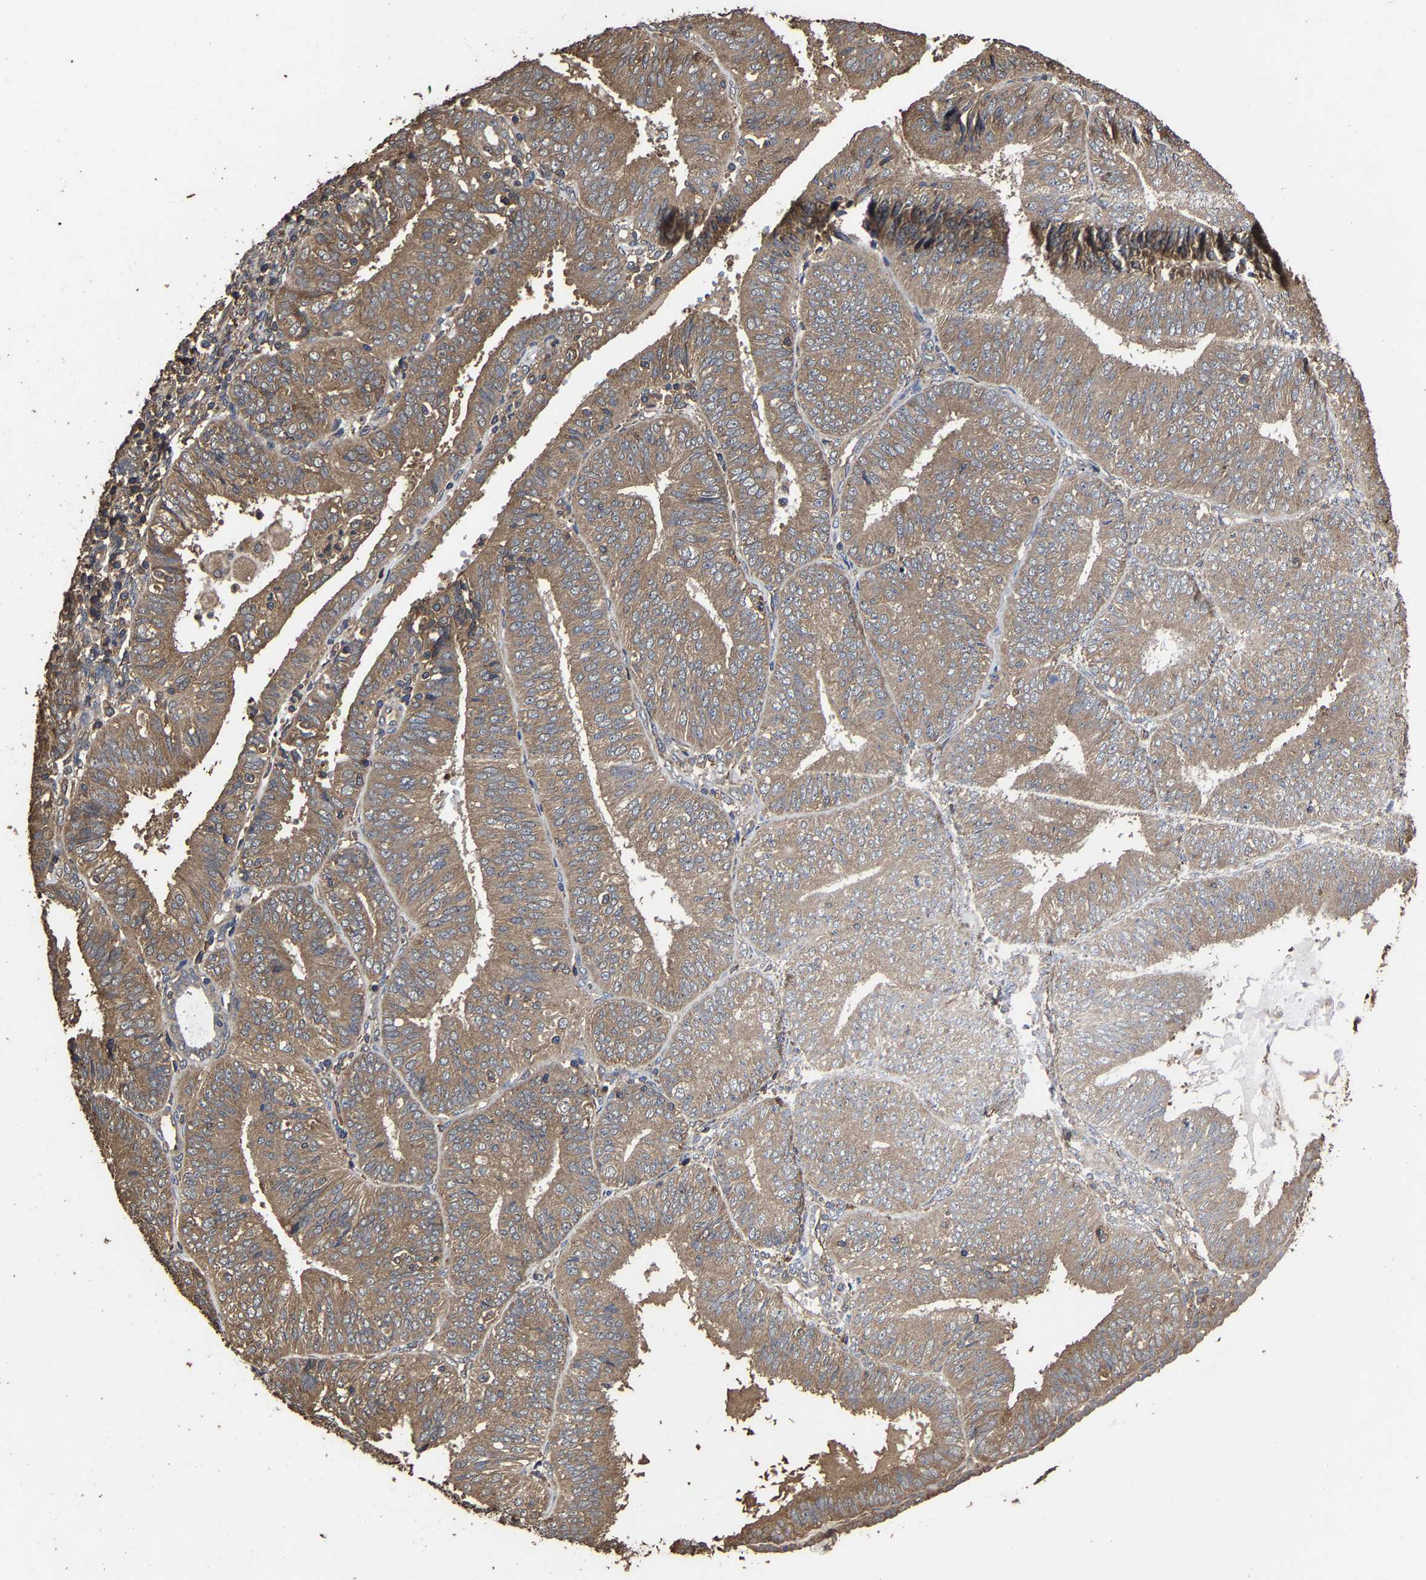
{"staining": {"intensity": "moderate", "quantity": ">75%", "location": "cytoplasmic/membranous"}, "tissue": "endometrial cancer", "cell_type": "Tumor cells", "image_type": "cancer", "snomed": [{"axis": "morphology", "description": "Adenocarcinoma, NOS"}, {"axis": "topography", "description": "Endometrium"}], "caption": "Protein analysis of endometrial cancer tissue shows moderate cytoplasmic/membranous positivity in approximately >75% of tumor cells.", "gene": "ITCH", "patient": {"sex": "female", "age": 58}}